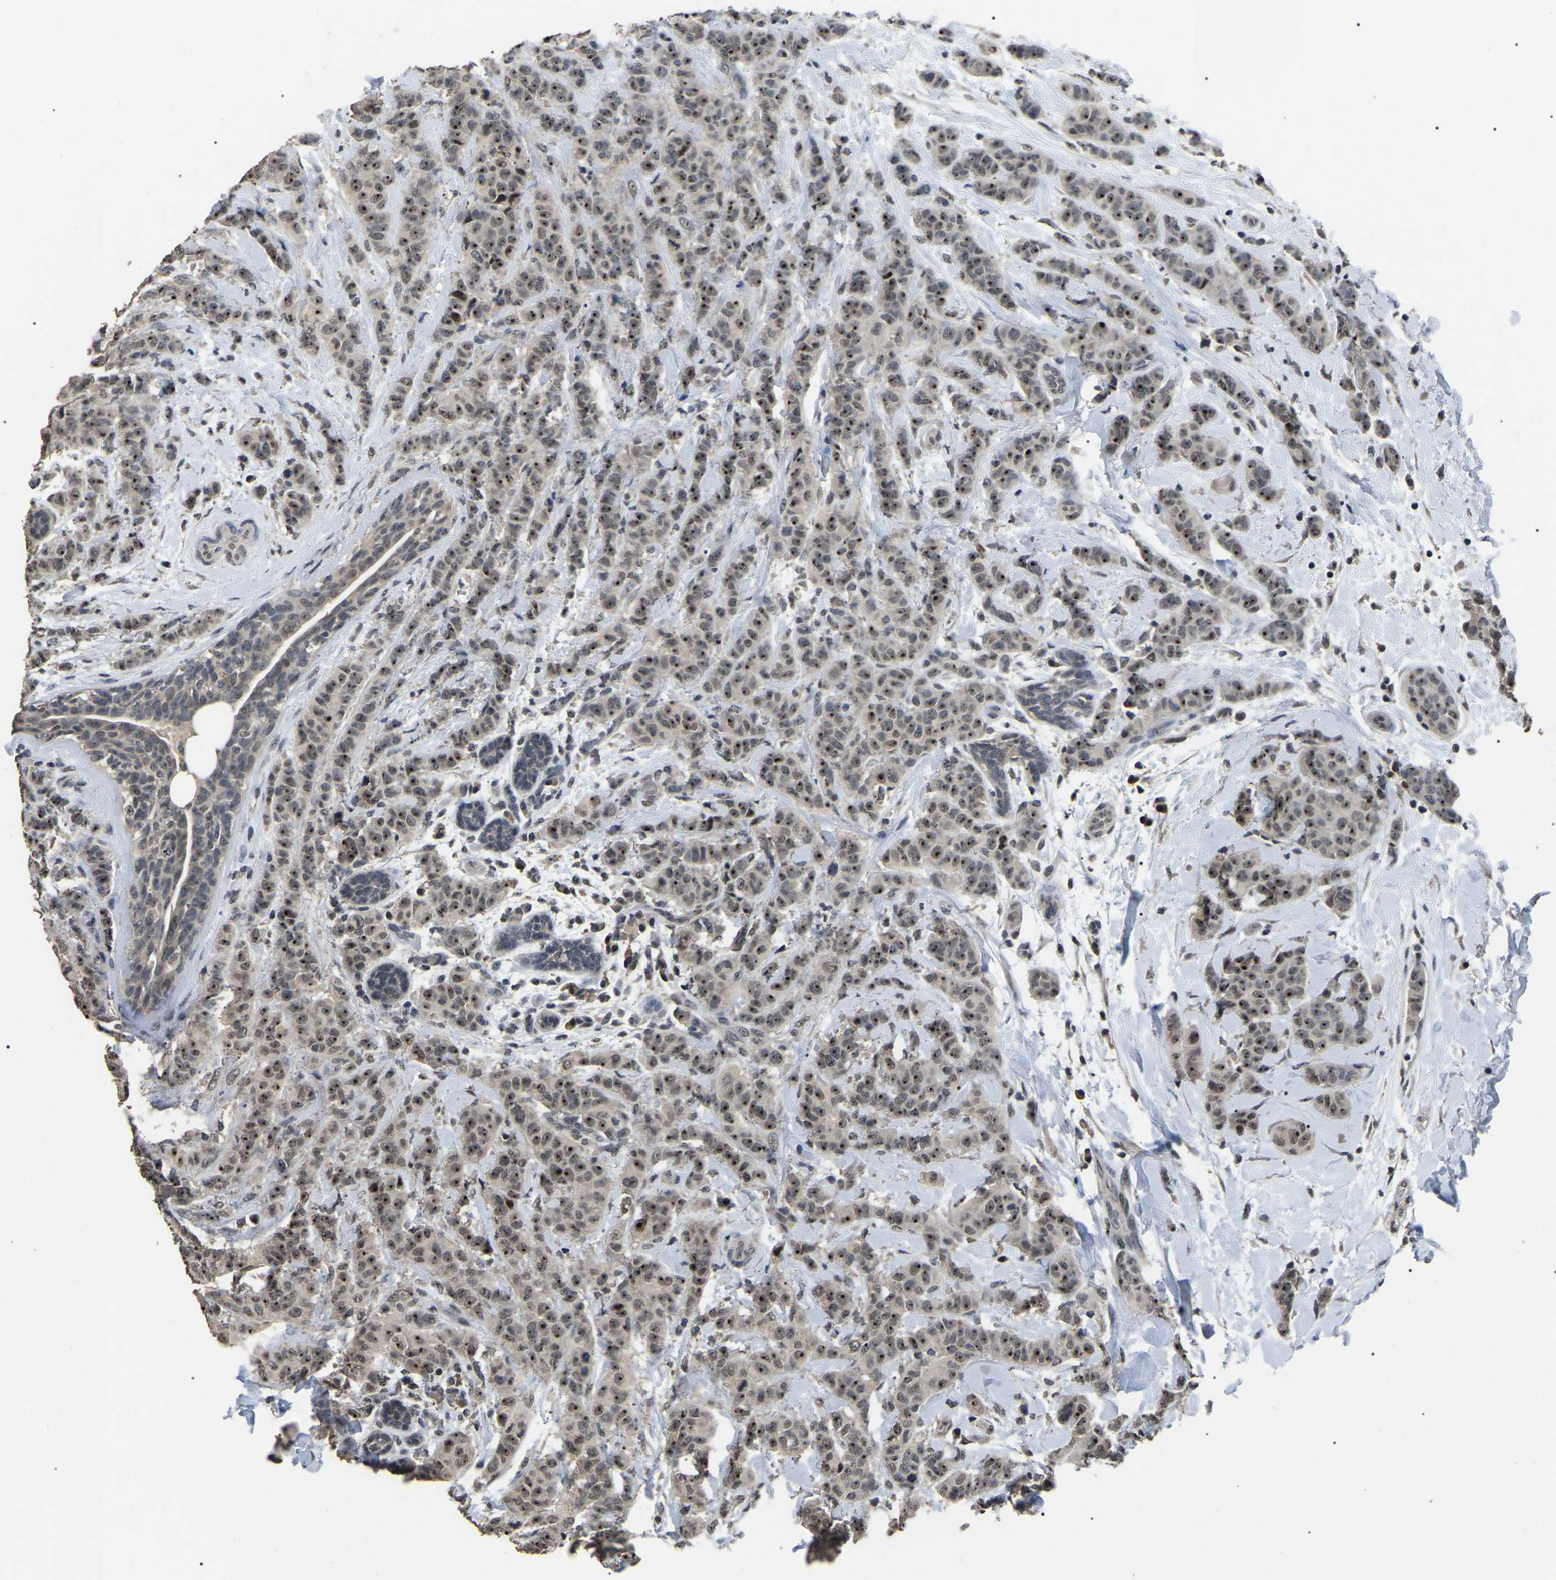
{"staining": {"intensity": "moderate", "quantity": ">75%", "location": "nuclear"}, "tissue": "breast cancer", "cell_type": "Tumor cells", "image_type": "cancer", "snomed": [{"axis": "morphology", "description": "Normal tissue, NOS"}, {"axis": "morphology", "description": "Duct carcinoma"}, {"axis": "topography", "description": "Breast"}], "caption": "Immunohistochemistry photomicrograph of neoplastic tissue: human breast intraductal carcinoma stained using IHC displays medium levels of moderate protein expression localized specifically in the nuclear of tumor cells, appearing as a nuclear brown color.", "gene": "PPM1E", "patient": {"sex": "female", "age": 40}}